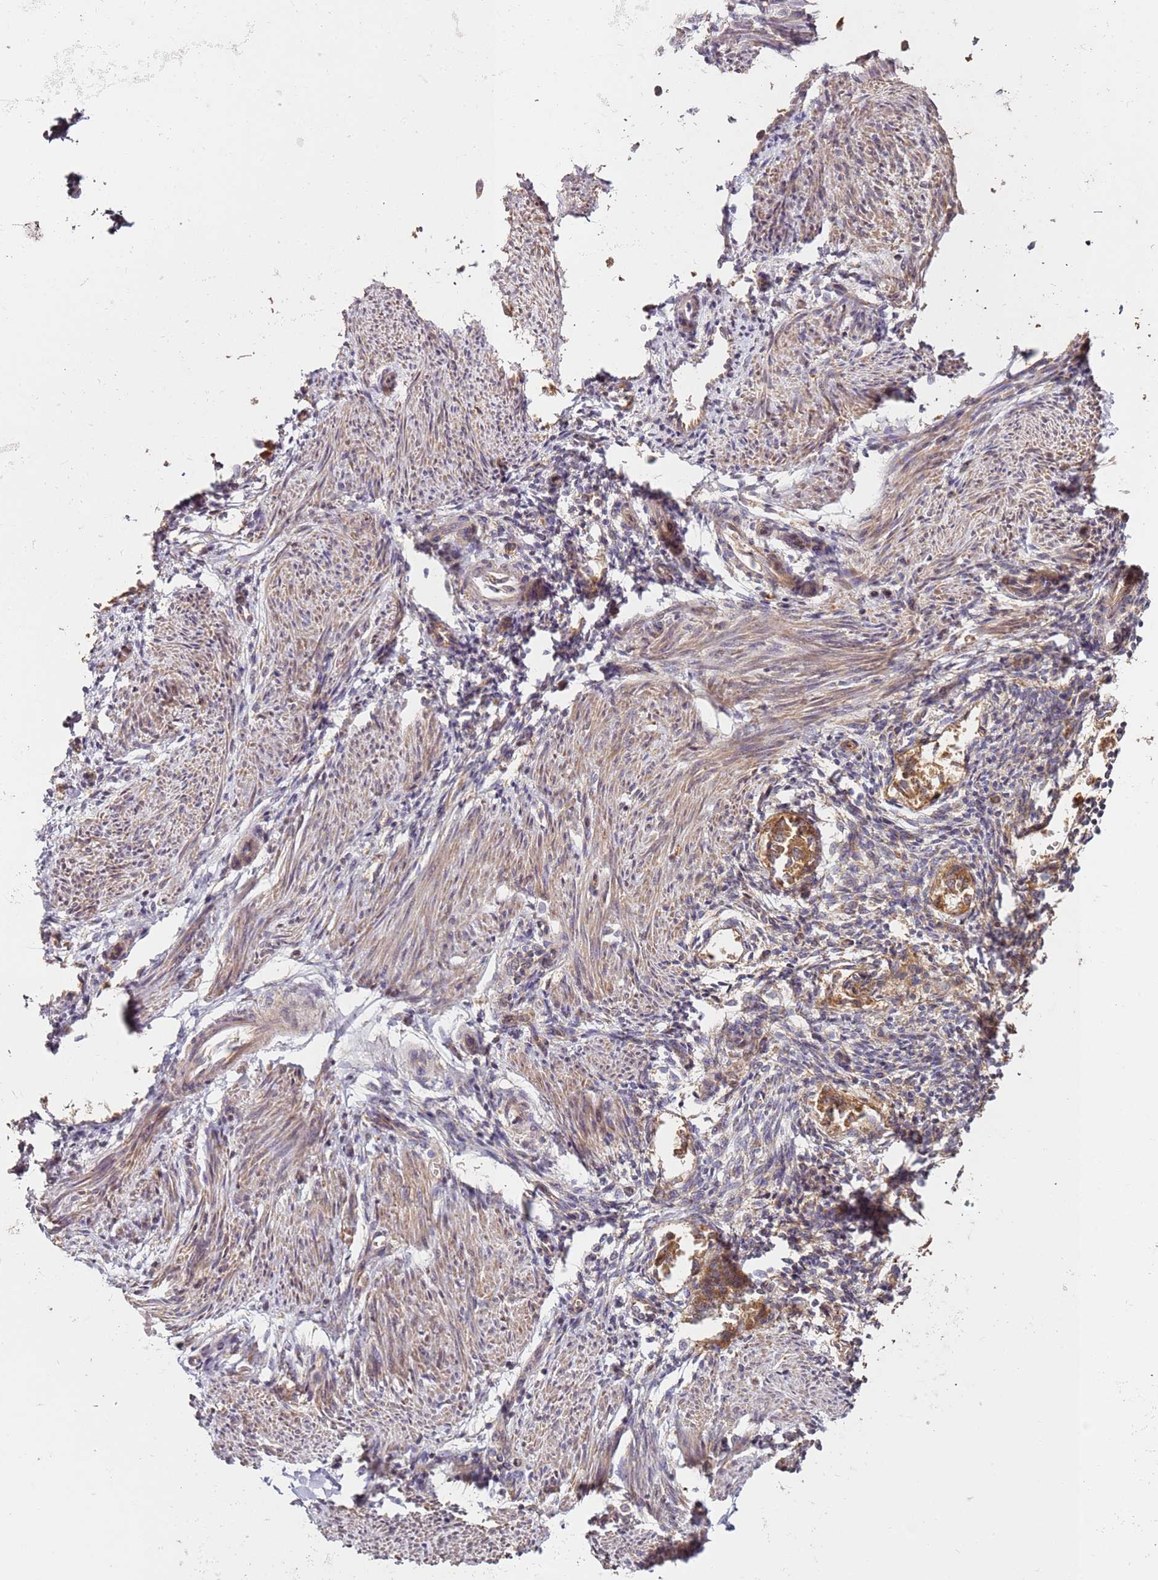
{"staining": {"intensity": "moderate", "quantity": "<25%", "location": "cytoplasmic/membranous"}, "tissue": "endometrium", "cell_type": "Cells in endometrial stroma", "image_type": "normal", "snomed": [{"axis": "morphology", "description": "Normal tissue, NOS"}, {"axis": "topography", "description": "Uterus"}, {"axis": "topography", "description": "Endometrium"}], "caption": "Cells in endometrial stroma reveal moderate cytoplasmic/membranous positivity in about <25% of cells in unremarkable endometrium. Nuclei are stained in blue.", "gene": "RPS3A", "patient": {"sex": "female", "age": 48}}